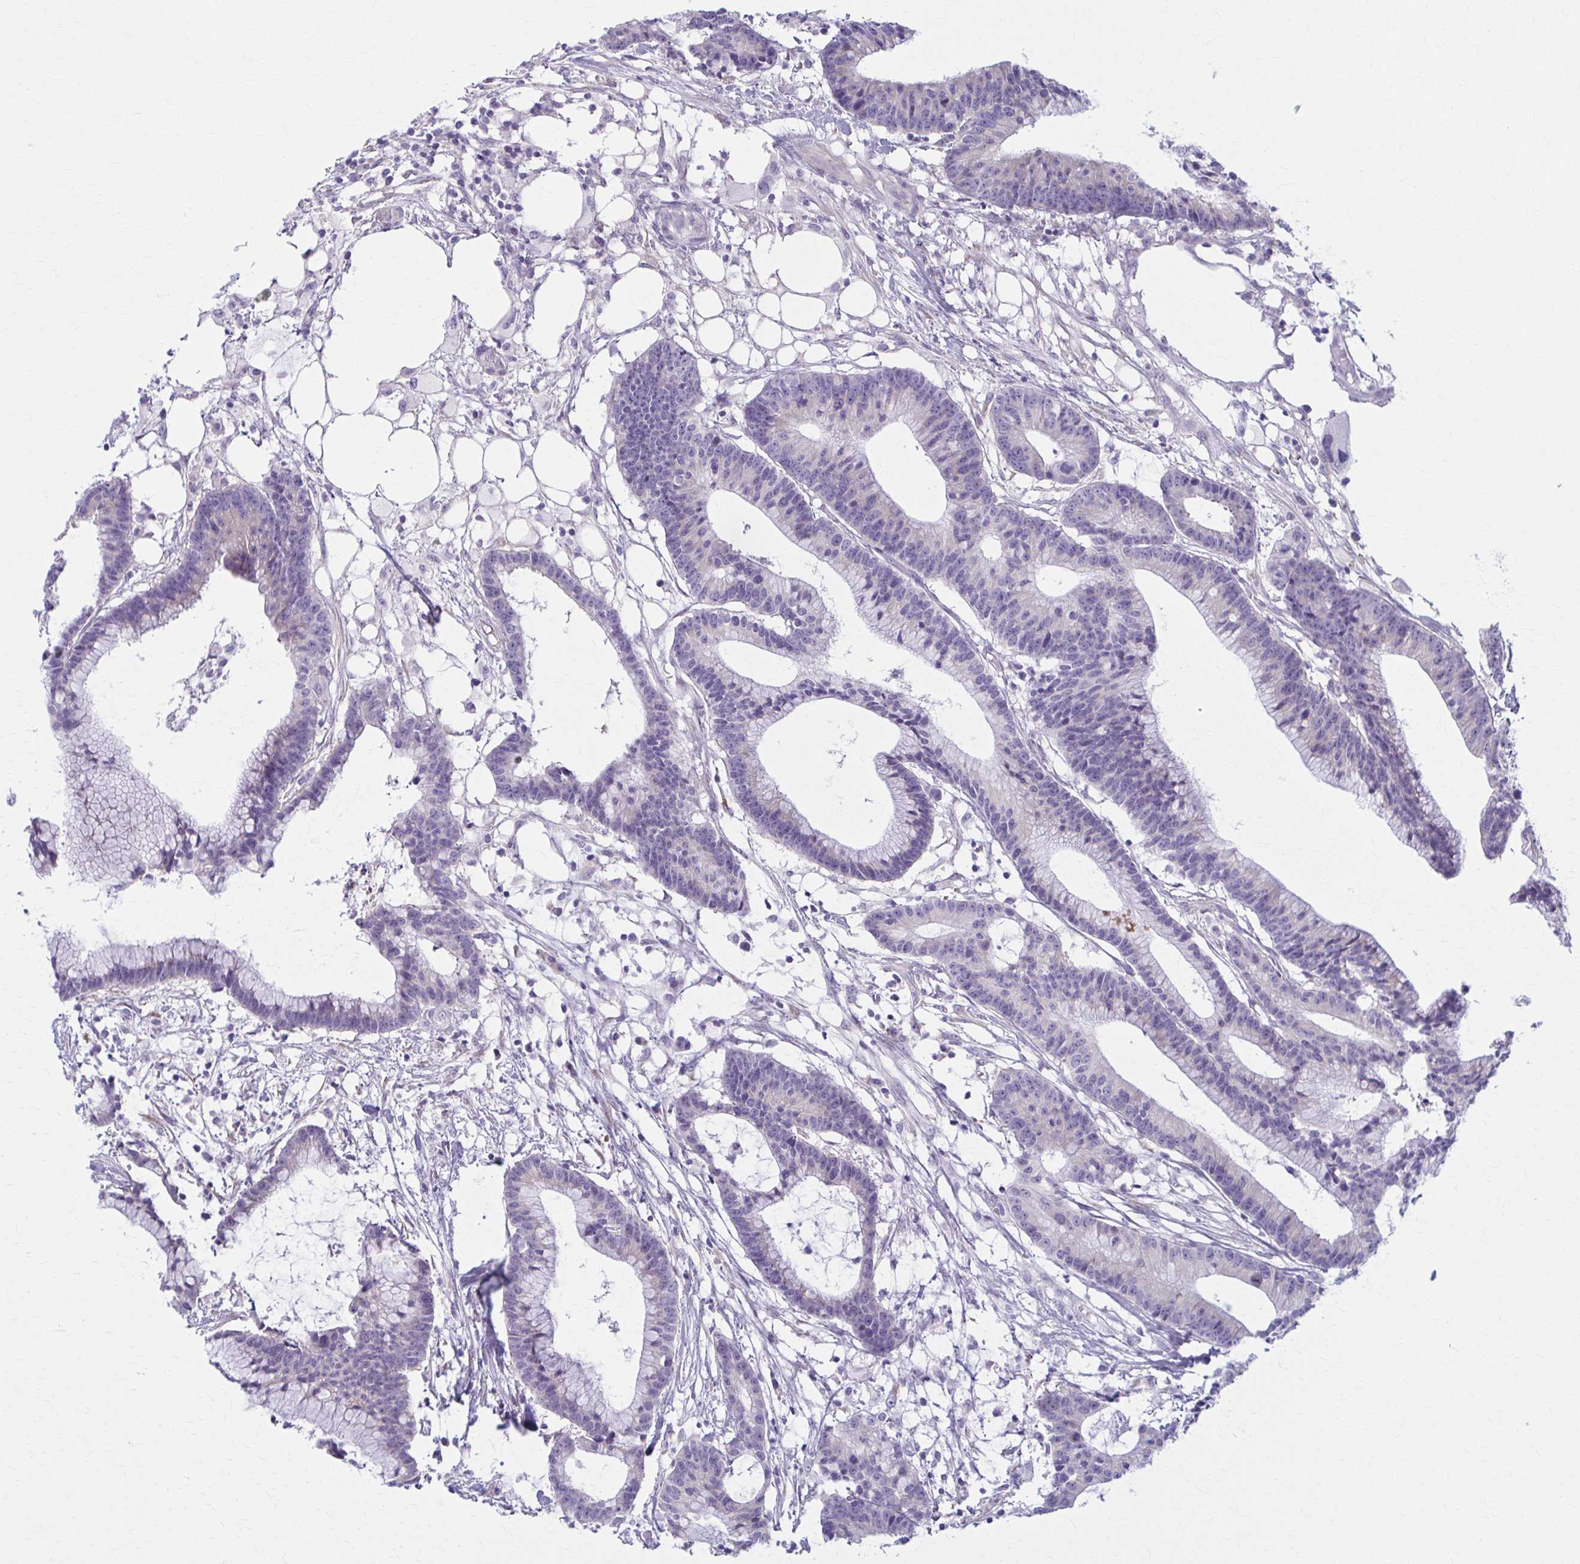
{"staining": {"intensity": "negative", "quantity": "none", "location": "none"}, "tissue": "colorectal cancer", "cell_type": "Tumor cells", "image_type": "cancer", "snomed": [{"axis": "morphology", "description": "Adenocarcinoma, NOS"}, {"axis": "topography", "description": "Colon"}], "caption": "Micrograph shows no protein expression in tumor cells of adenocarcinoma (colorectal) tissue.", "gene": "PRKRA", "patient": {"sex": "female", "age": 78}}